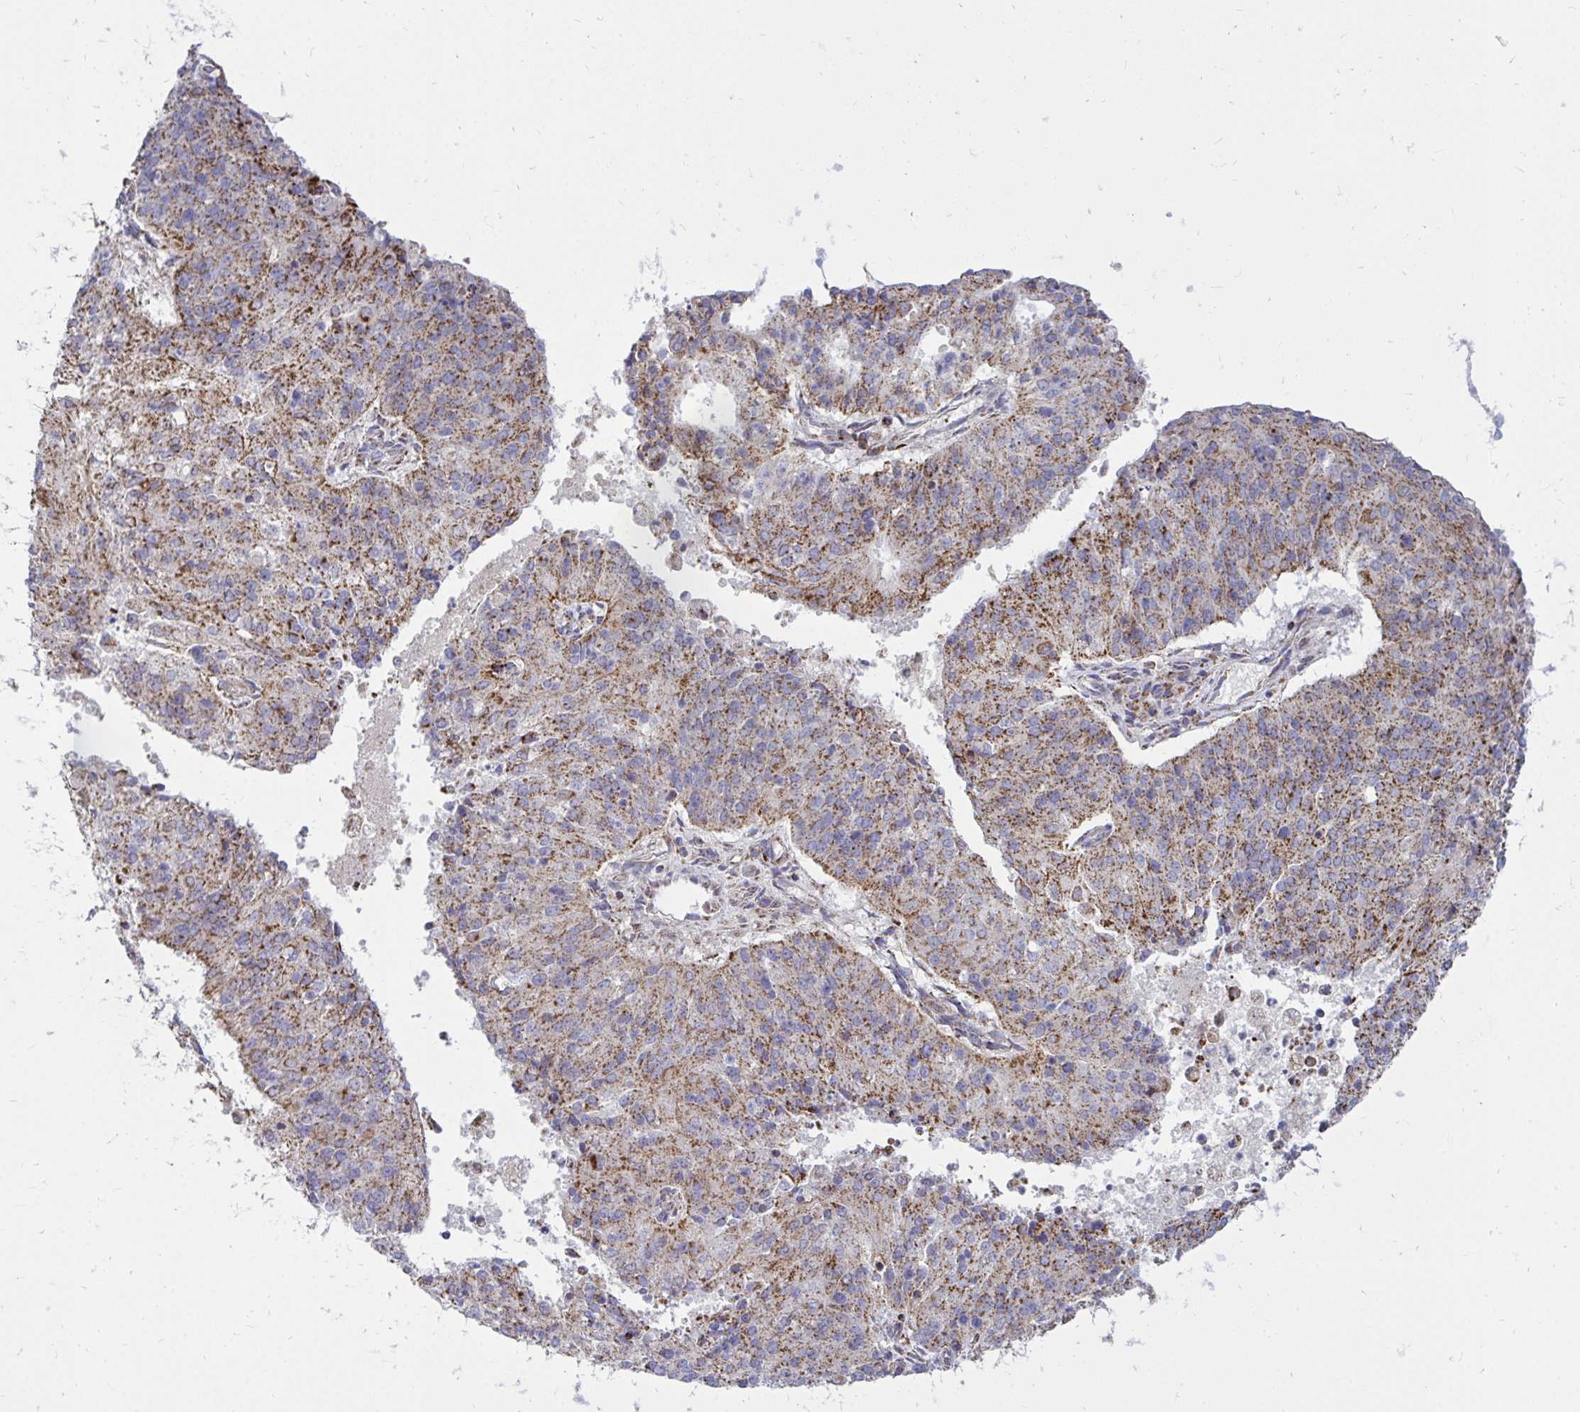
{"staining": {"intensity": "moderate", "quantity": ">75%", "location": "cytoplasmic/membranous"}, "tissue": "endometrial cancer", "cell_type": "Tumor cells", "image_type": "cancer", "snomed": [{"axis": "morphology", "description": "Adenocarcinoma, NOS"}, {"axis": "topography", "description": "Endometrium"}], "caption": "Immunohistochemical staining of human endometrial adenocarcinoma shows moderate cytoplasmic/membranous protein positivity in about >75% of tumor cells.", "gene": "OR10R2", "patient": {"sex": "female", "age": 82}}